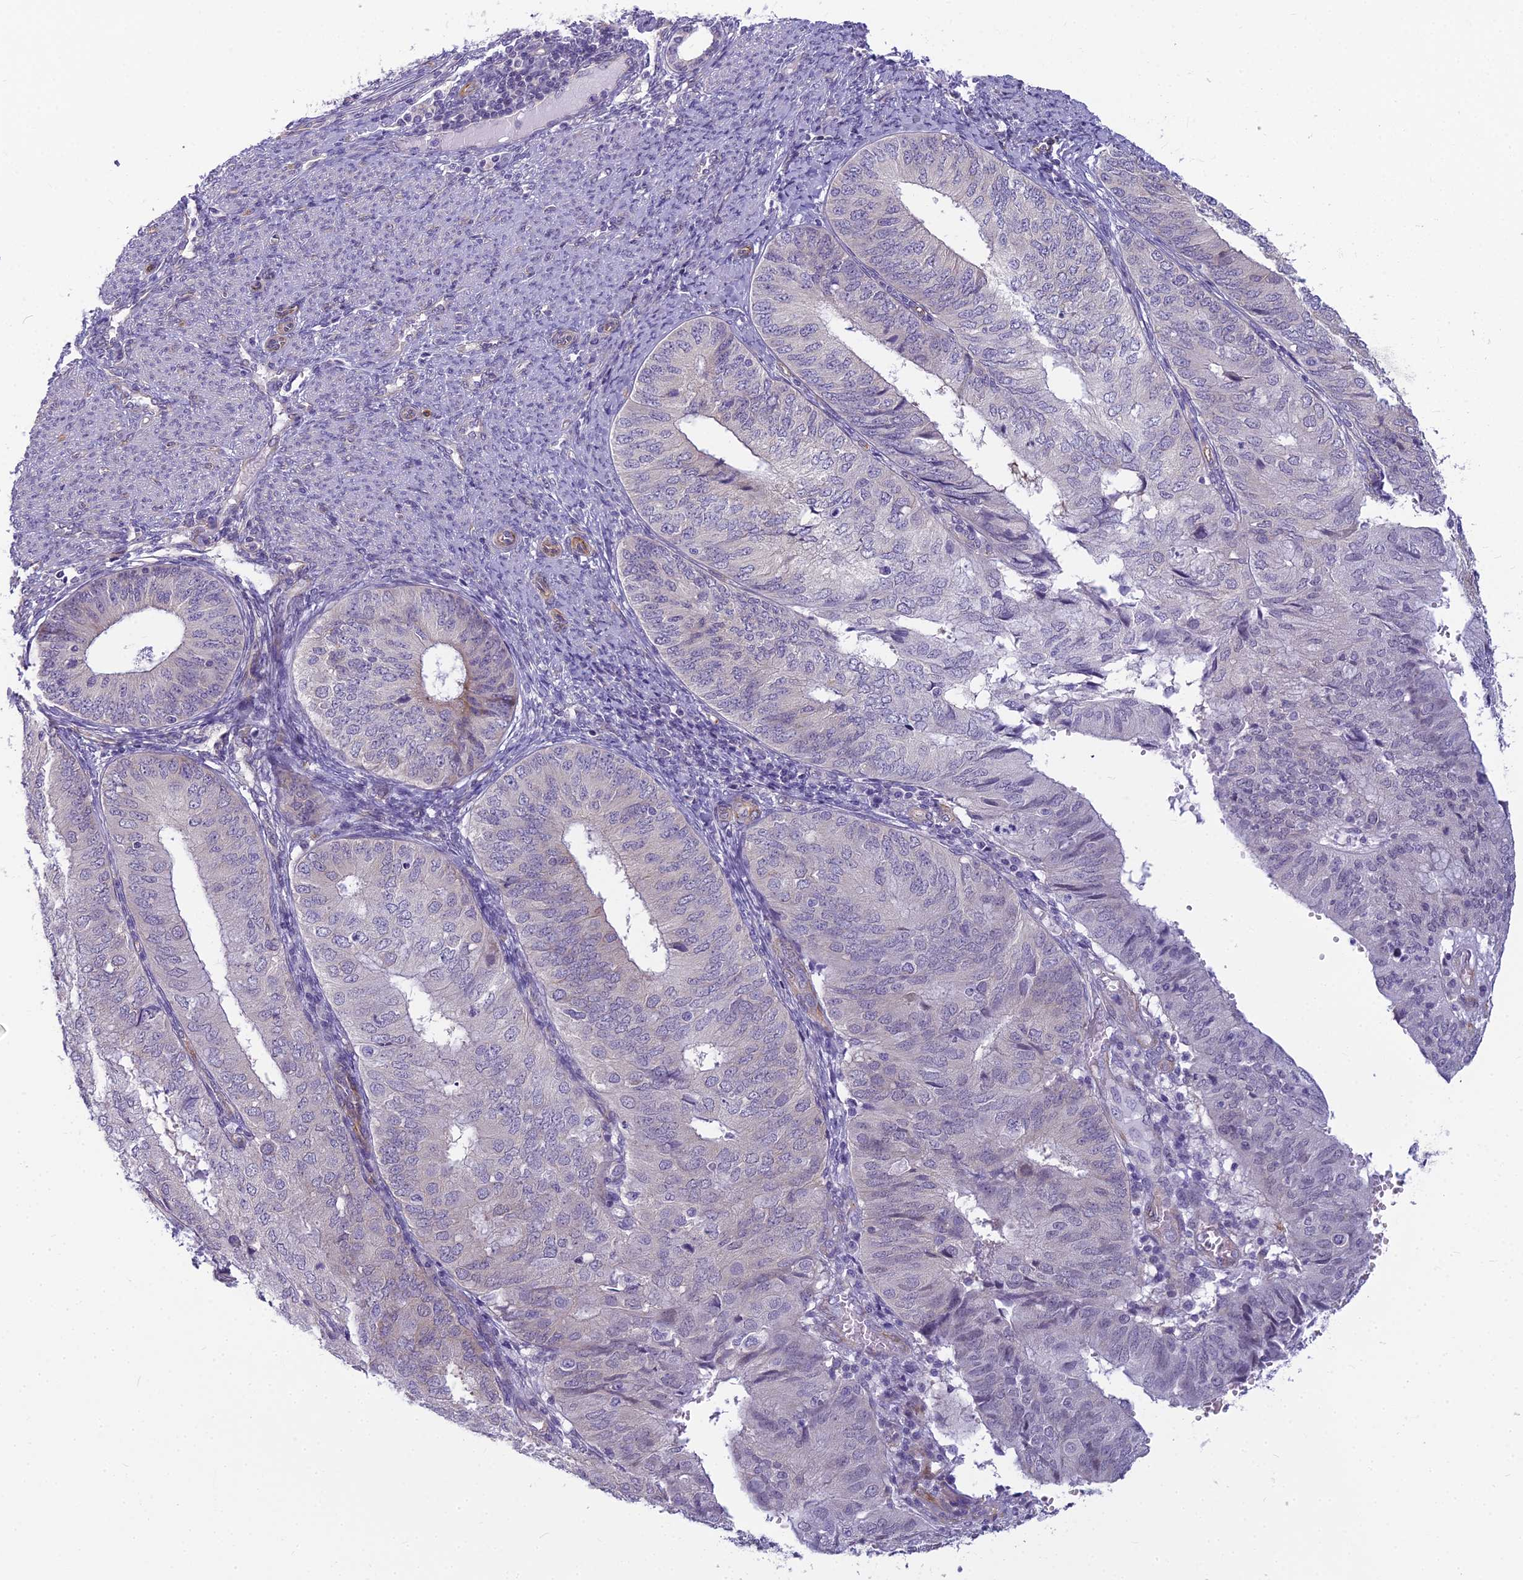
{"staining": {"intensity": "negative", "quantity": "none", "location": "none"}, "tissue": "endometrial cancer", "cell_type": "Tumor cells", "image_type": "cancer", "snomed": [{"axis": "morphology", "description": "Adenocarcinoma, NOS"}, {"axis": "topography", "description": "Endometrium"}], "caption": "Protein analysis of adenocarcinoma (endometrial) shows no significant staining in tumor cells.", "gene": "RGL3", "patient": {"sex": "female", "age": 68}}